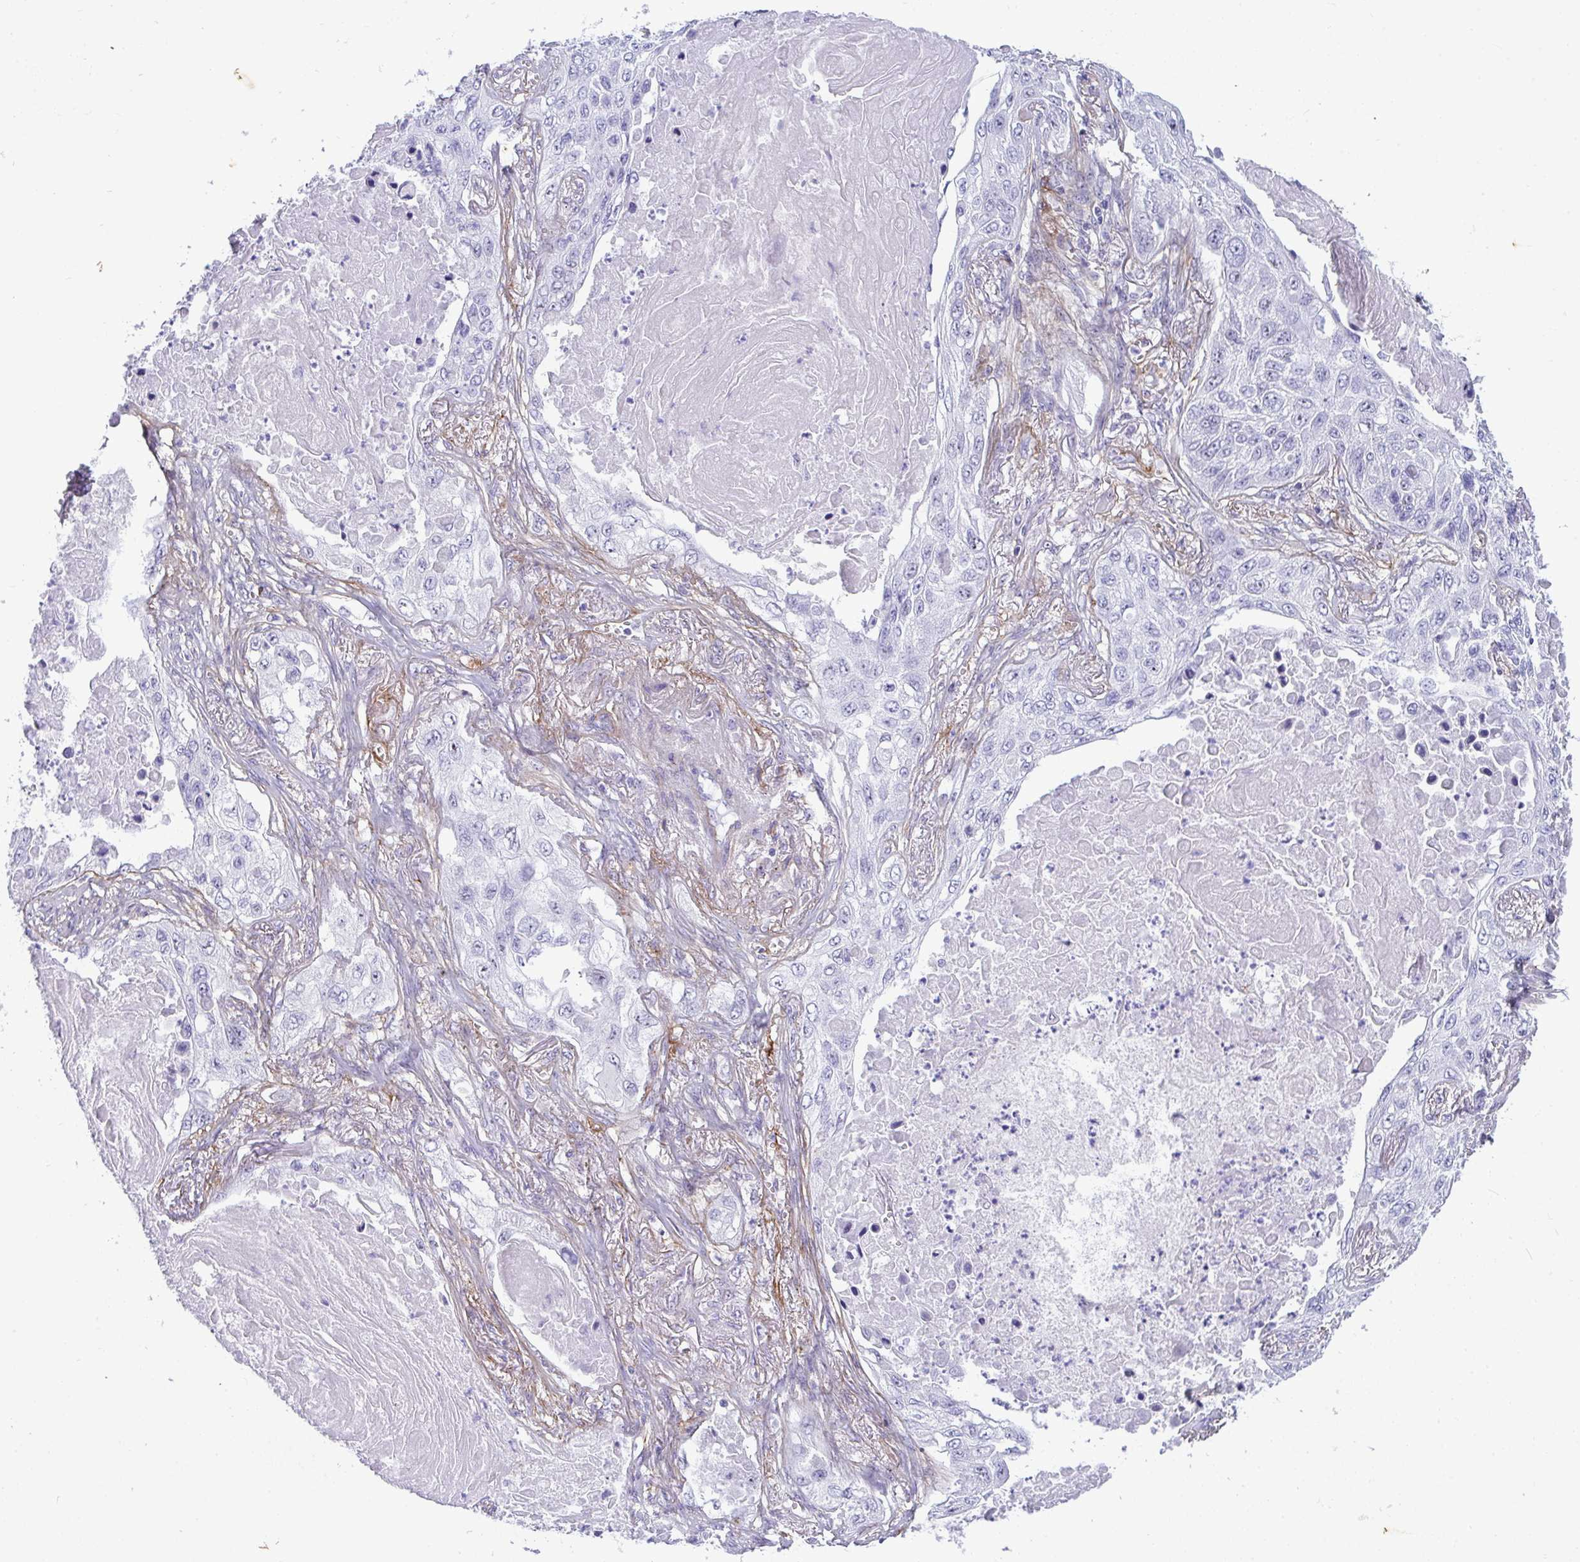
{"staining": {"intensity": "negative", "quantity": "none", "location": "none"}, "tissue": "lung cancer", "cell_type": "Tumor cells", "image_type": "cancer", "snomed": [{"axis": "morphology", "description": "Squamous cell carcinoma, NOS"}, {"axis": "topography", "description": "Lung"}], "caption": "The image displays no significant positivity in tumor cells of lung squamous cell carcinoma.", "gene": "LHFPL6", "patient": {"sex": "male", "age": 75}}